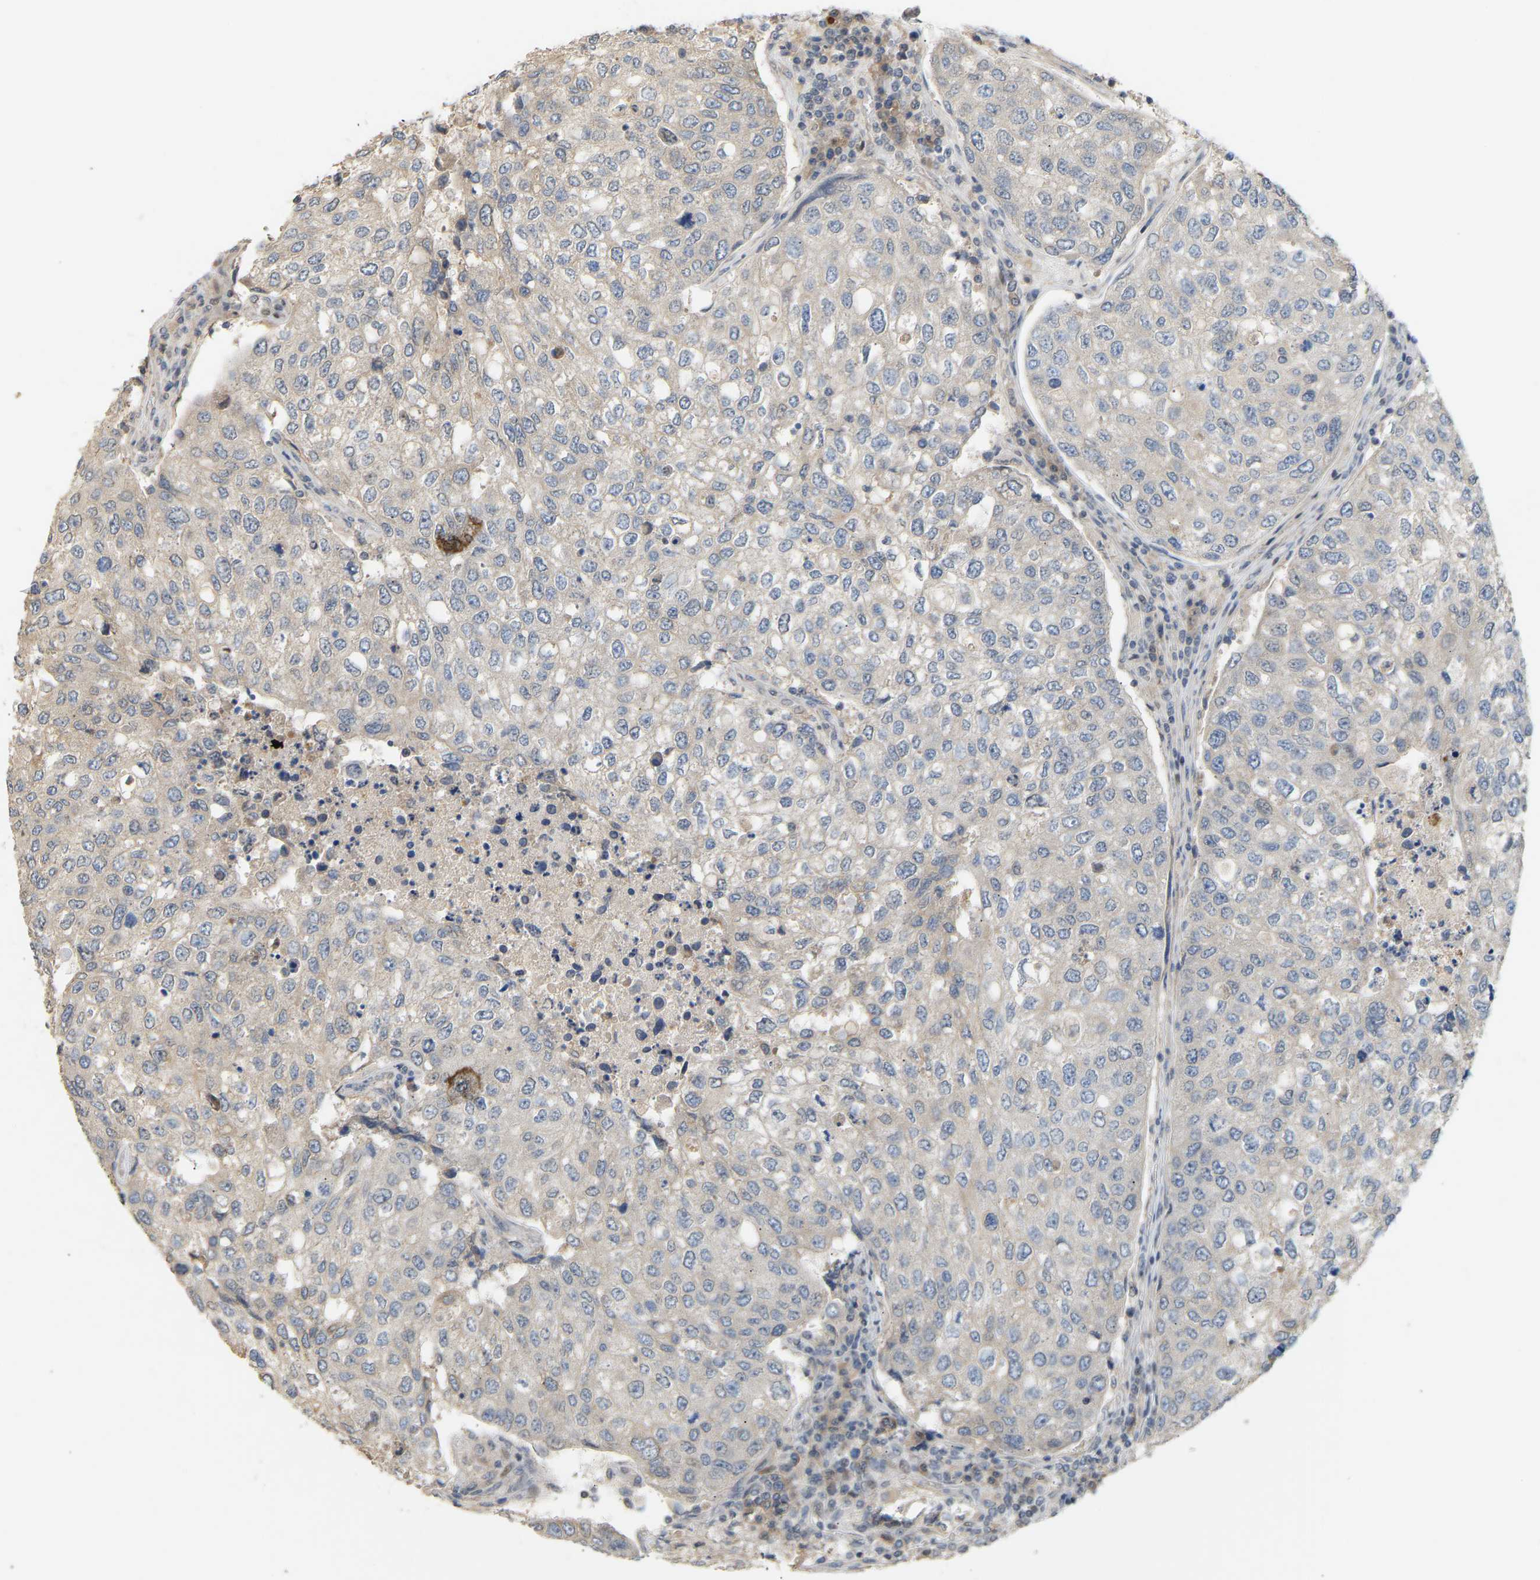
{"staining": {"intensity": "weak", "quantity": "<25%", "location": "nuclear"}, "tissue": "urothelial cancer", "cell_type": "Tumor cells", "image_type": "cancer", "snomed": [{"axis": "morphology", "description": "Urothelial carcinoma, High grade"}, {"axis": "topography", "description": "Lymph node"}, {"axis": "topography", "description": "Urinary bladder"}], "caption": "Tumor cells show no significant positivity in high-grade urothelial carcinoma.", "gene": "PTPN4", "patient": {"sex": "male", "age": 51}}